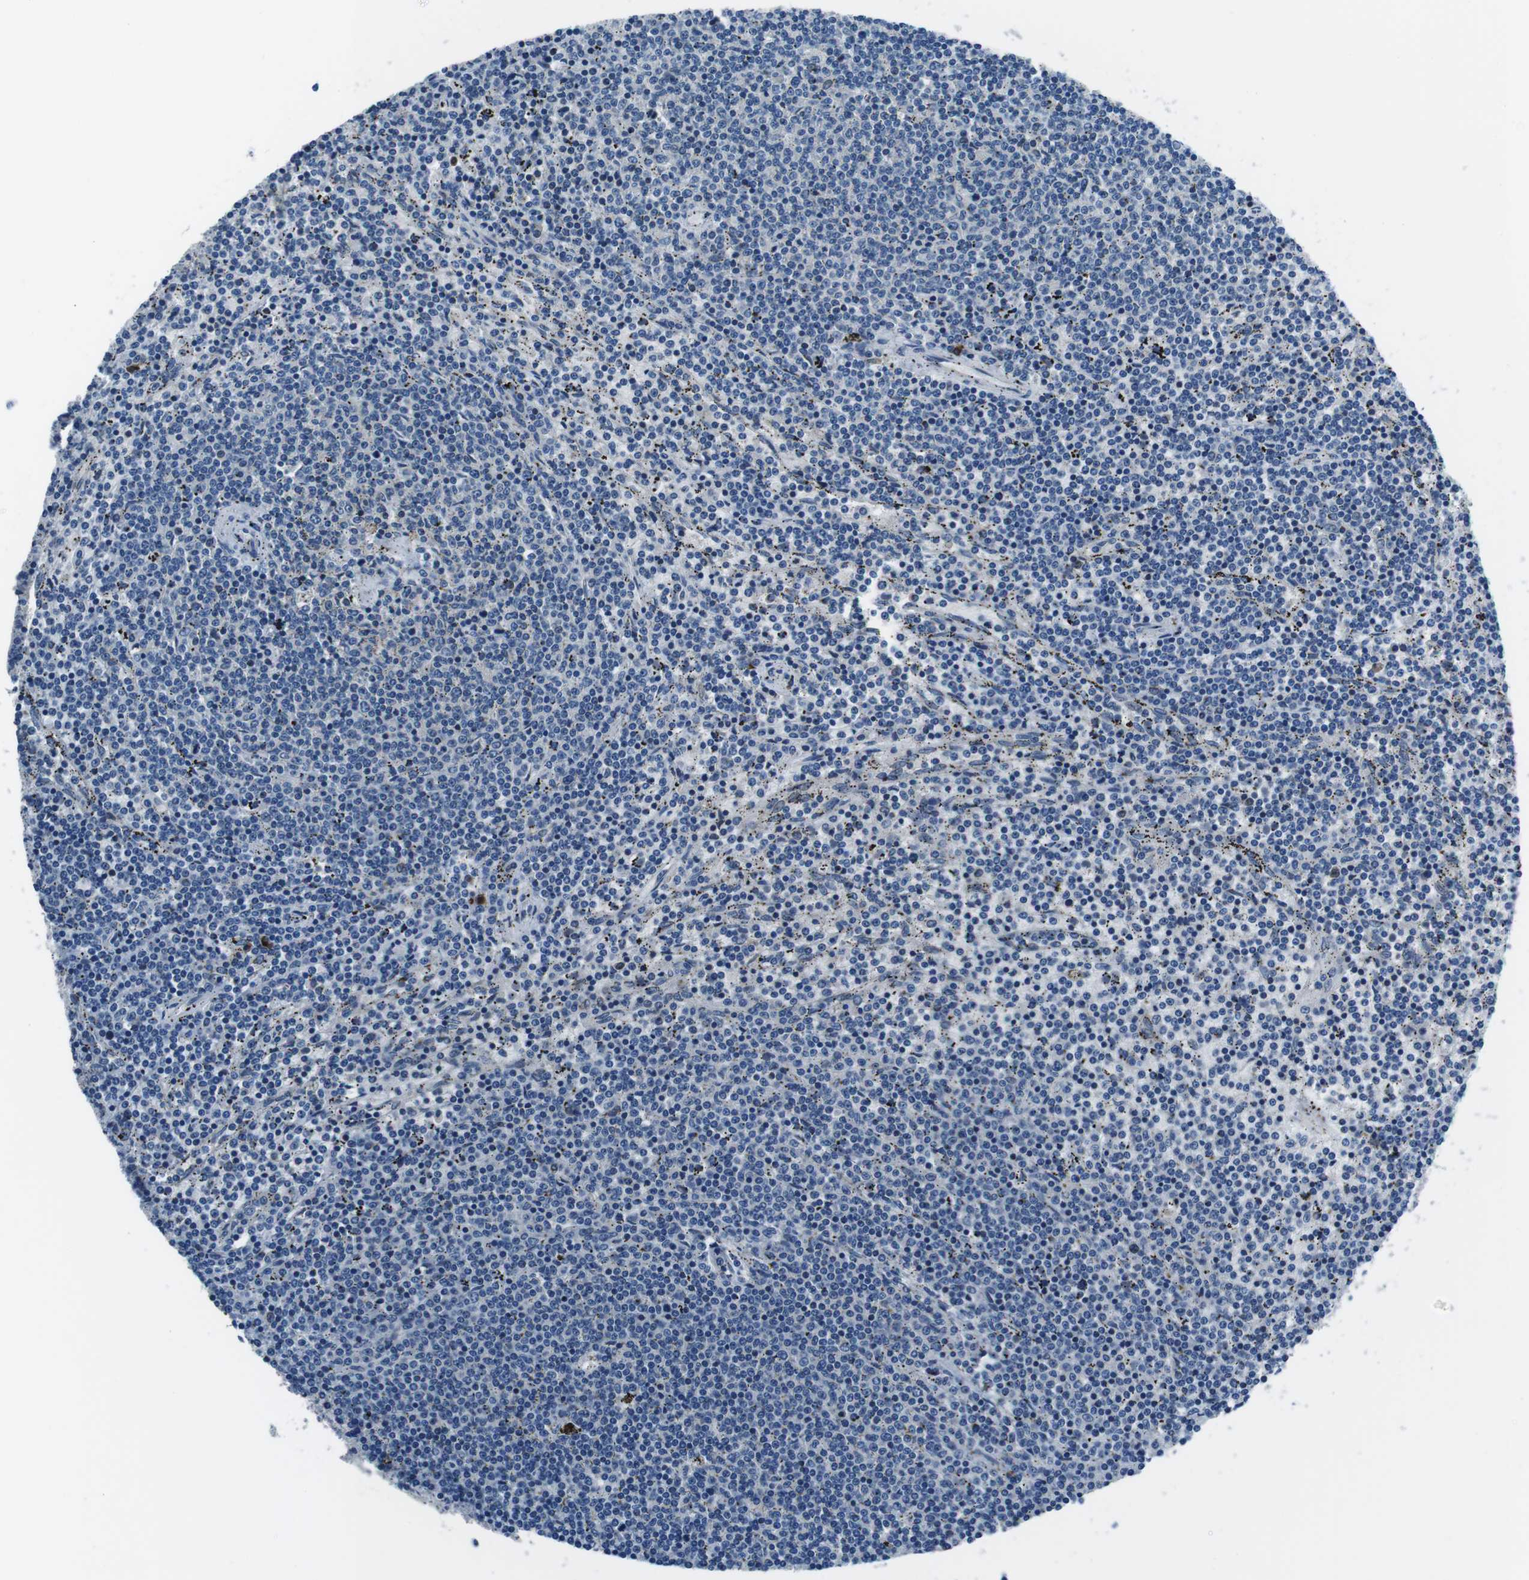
{"staining": {"intensity": "negative", "quantity": "none", "location": "none"}, "tissue": "lymphoma", "cell_type": "Tumor cells", "image_type": "cancer", "snomed": [{"axis": "morphology", "description": "Malignant lymphoma, non-Hodgkin's type, Low grade"}, {"axis": "topography", "description": "Spleen"}], "caption": "Tumor cells are negative for brown protein staining in lymphoma. Nuclei are stained in blue.", "gene": "NUCB2", "patient": {"sex": "female", "age": 50}}